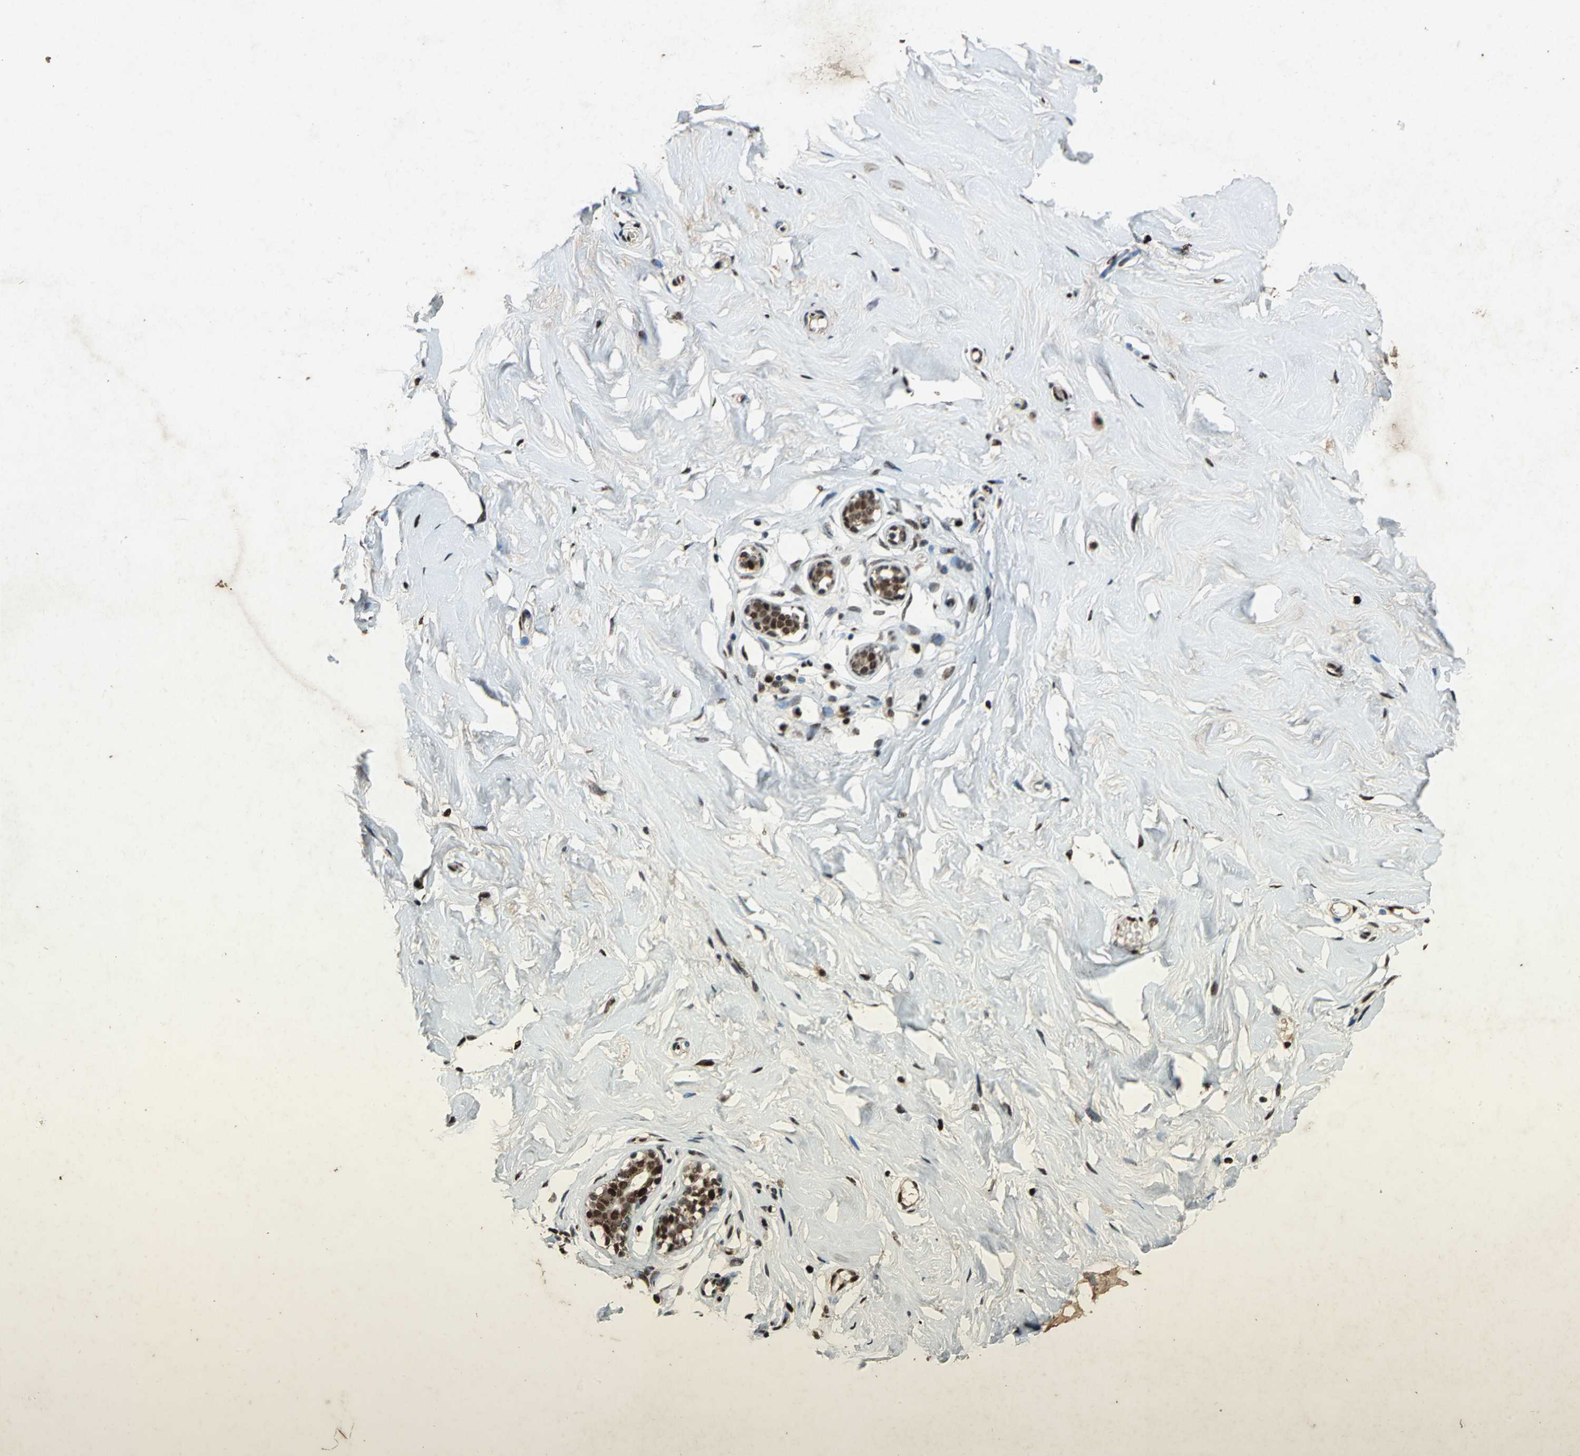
{"staining": {"intensity": "strong", "quantity": ">75%", "location": "nuclear"}, "tissue": "breast", "cell_type": "Adipocytes", "image_type": "normal", "snomed": [{"axis": "morphology", "description": "Normal tissue, NOS"}, {"axis": "topography", "description": "Breast"}], "caption": "Immunohistochemistry staining of normal breast, which reveals high levels of strong nuclear staining in approximately >75% of adipocytes indicating strong nuclear protein positivity. The staining was performed using DAB (brown) for protein detection and nuclei were counterstained in hematoxylin (blue).", "gene": "ANP32A", "patient": {"sex": "female", "age": 23}}